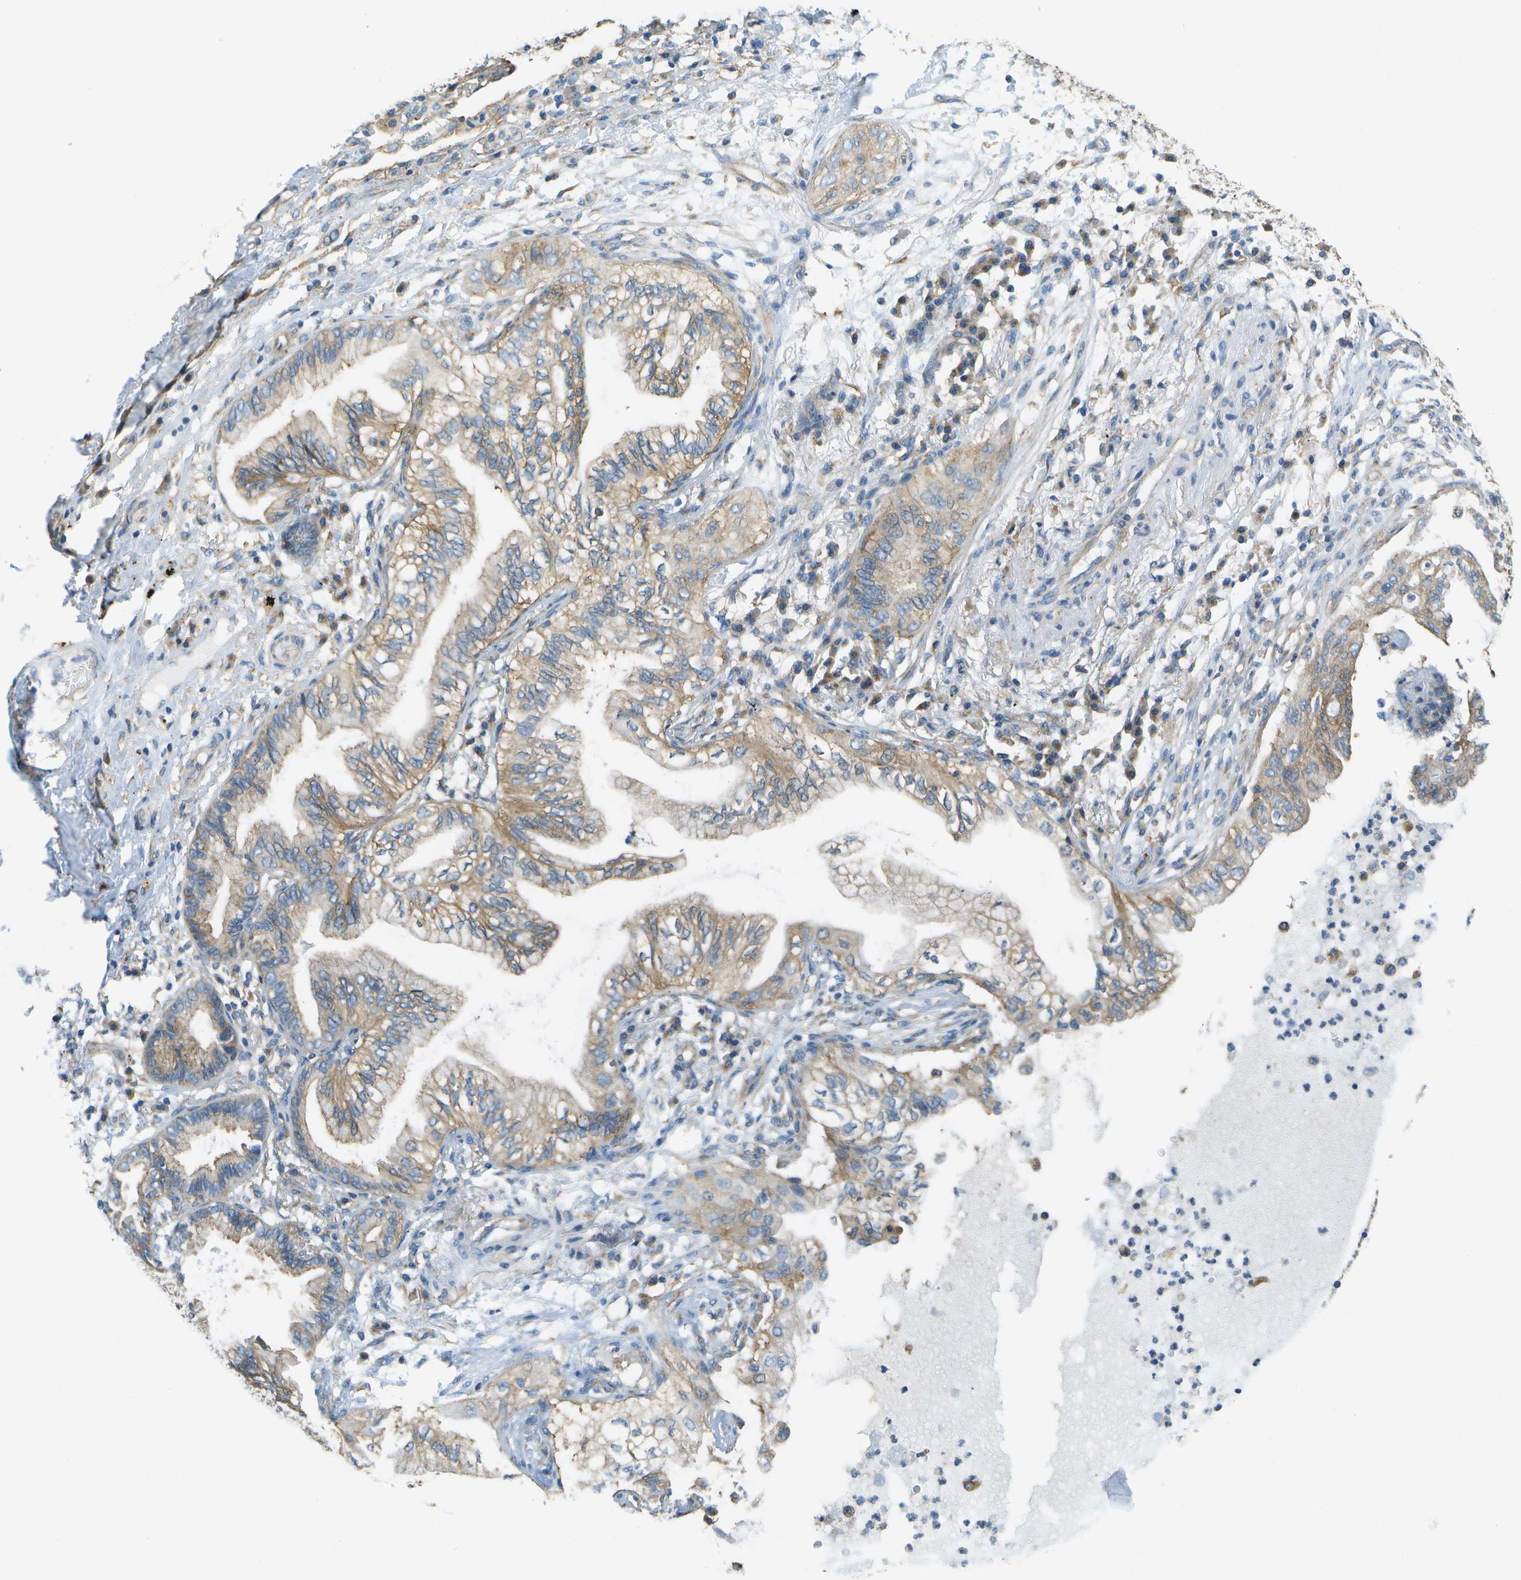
{"staining": {"intensity": "moderate", "quantity": ">75%", "location": "cytoplasmic/membranous"}, "tissue": "lung cancer", "cell_type": "Tumor cells", "image_type": "cancer", "snomed": [{"axis": "morphology", "description": "Normal tissue, NOS"}, {"axis": "morphology", "description": "Adenocarcinoma, NOS"}, {"axis": "topography", "description": "Bronchus"}, {"axis": "topography", "description": "Lung"}], "caption": "Lung cancer (adenocarcinoma) was stained to show a protein in brown. There is medium levels of moderate cytoplasmic/membranous staining in approximately >75% of tumor cells. (DAB (3,3'-diaminobenzidine) IHC, brown staining for protein, blue staining for nuclei).", "gene": "CLTC", "patient": {"sex": "female", "age": 70}}